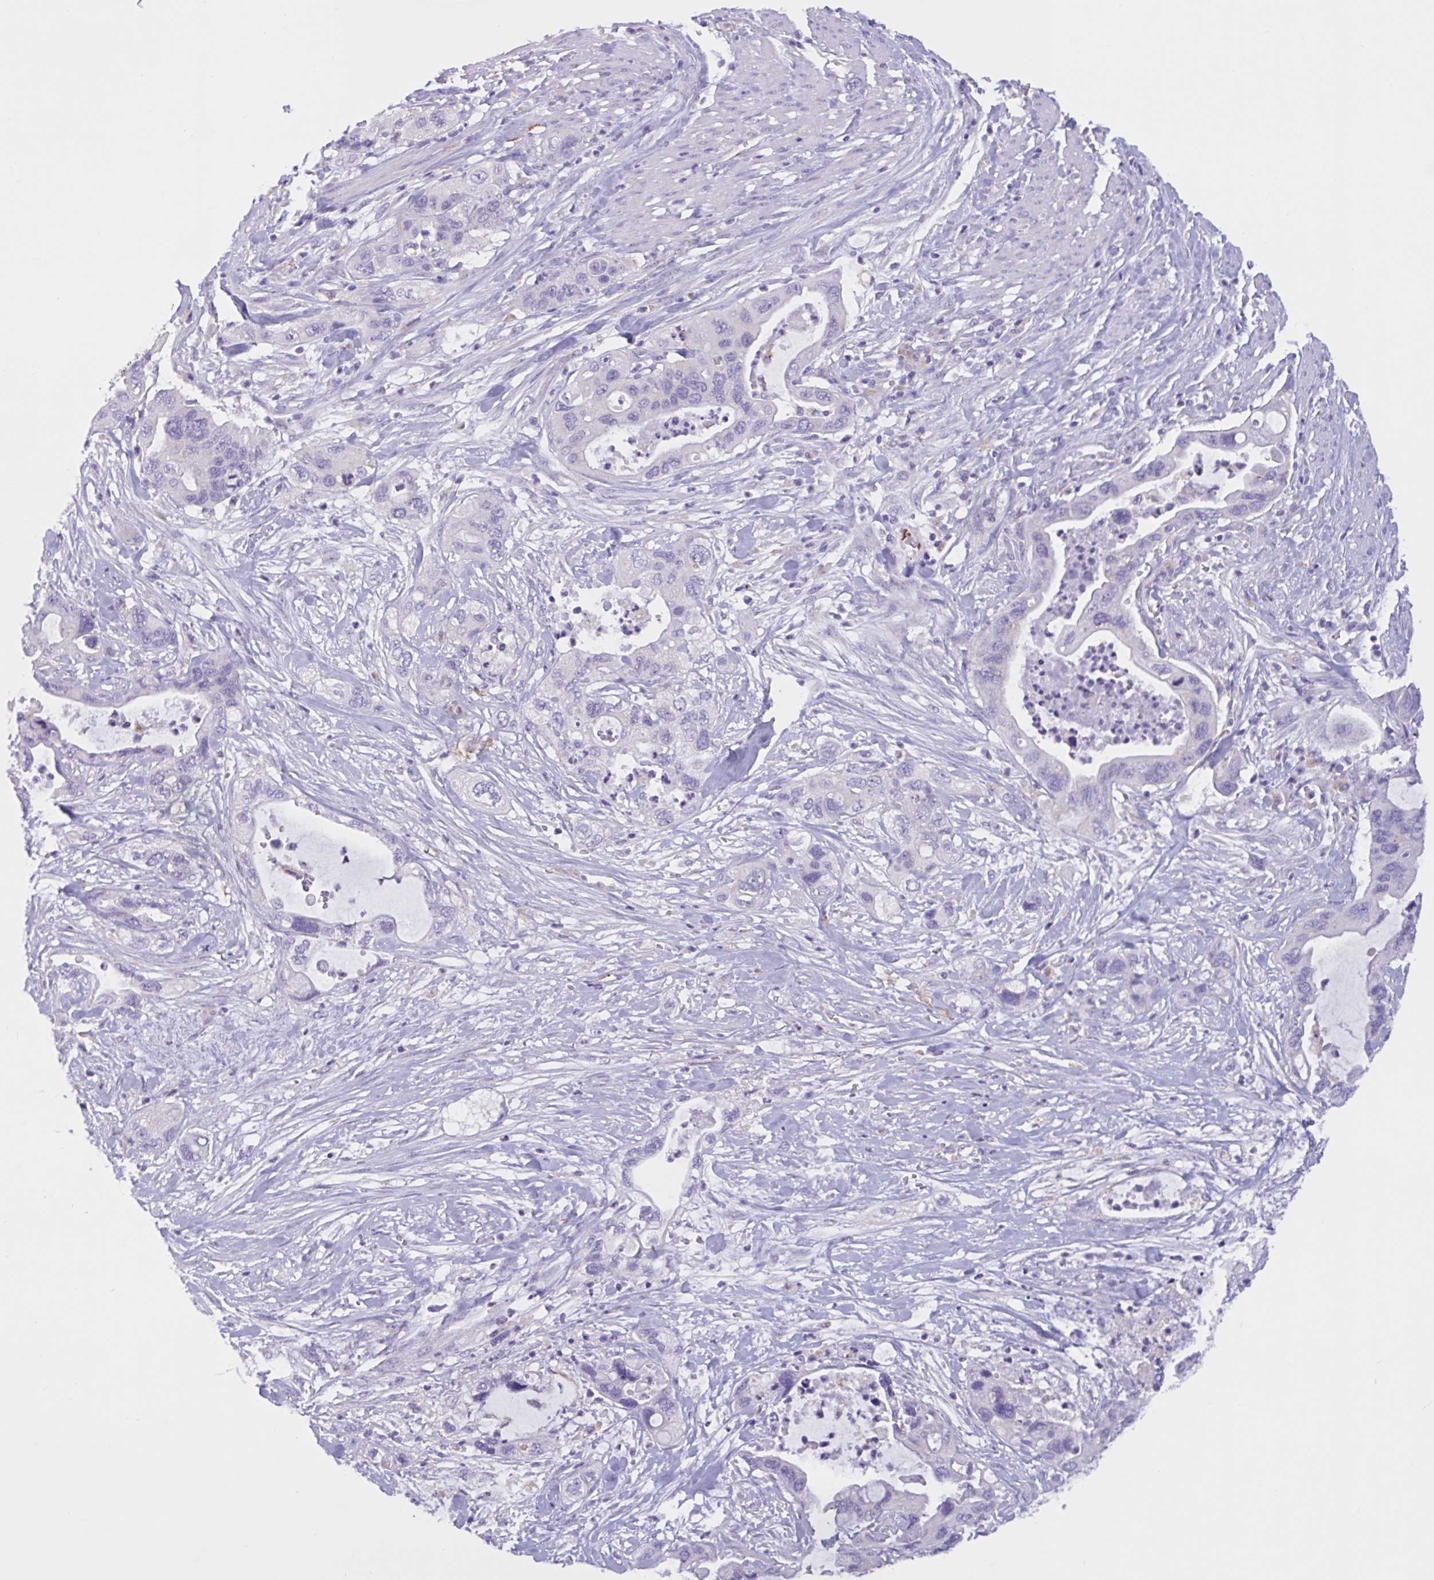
{"staining": {"intensity": "negative", "quantity": "none", "location": "none"}, "tissue": "pancreatic cancer", "cell_type": "Tumor cells", "image_type": "cancer", "snomed": [{"axis": "morphology", "description": "Adenocarcinoma, NOS"}, {"axis": "topography", "description": "Pancreas"}], "caption": "A high-resolution histopathology image shows IHC staining of pancreatic cancer, which exhibits no significant positivity in tumor cells. (DAB immunohistochemistry, high magnification).", "gene": "RPL22L1", "patient": {"sex": "female", "age": 71}}